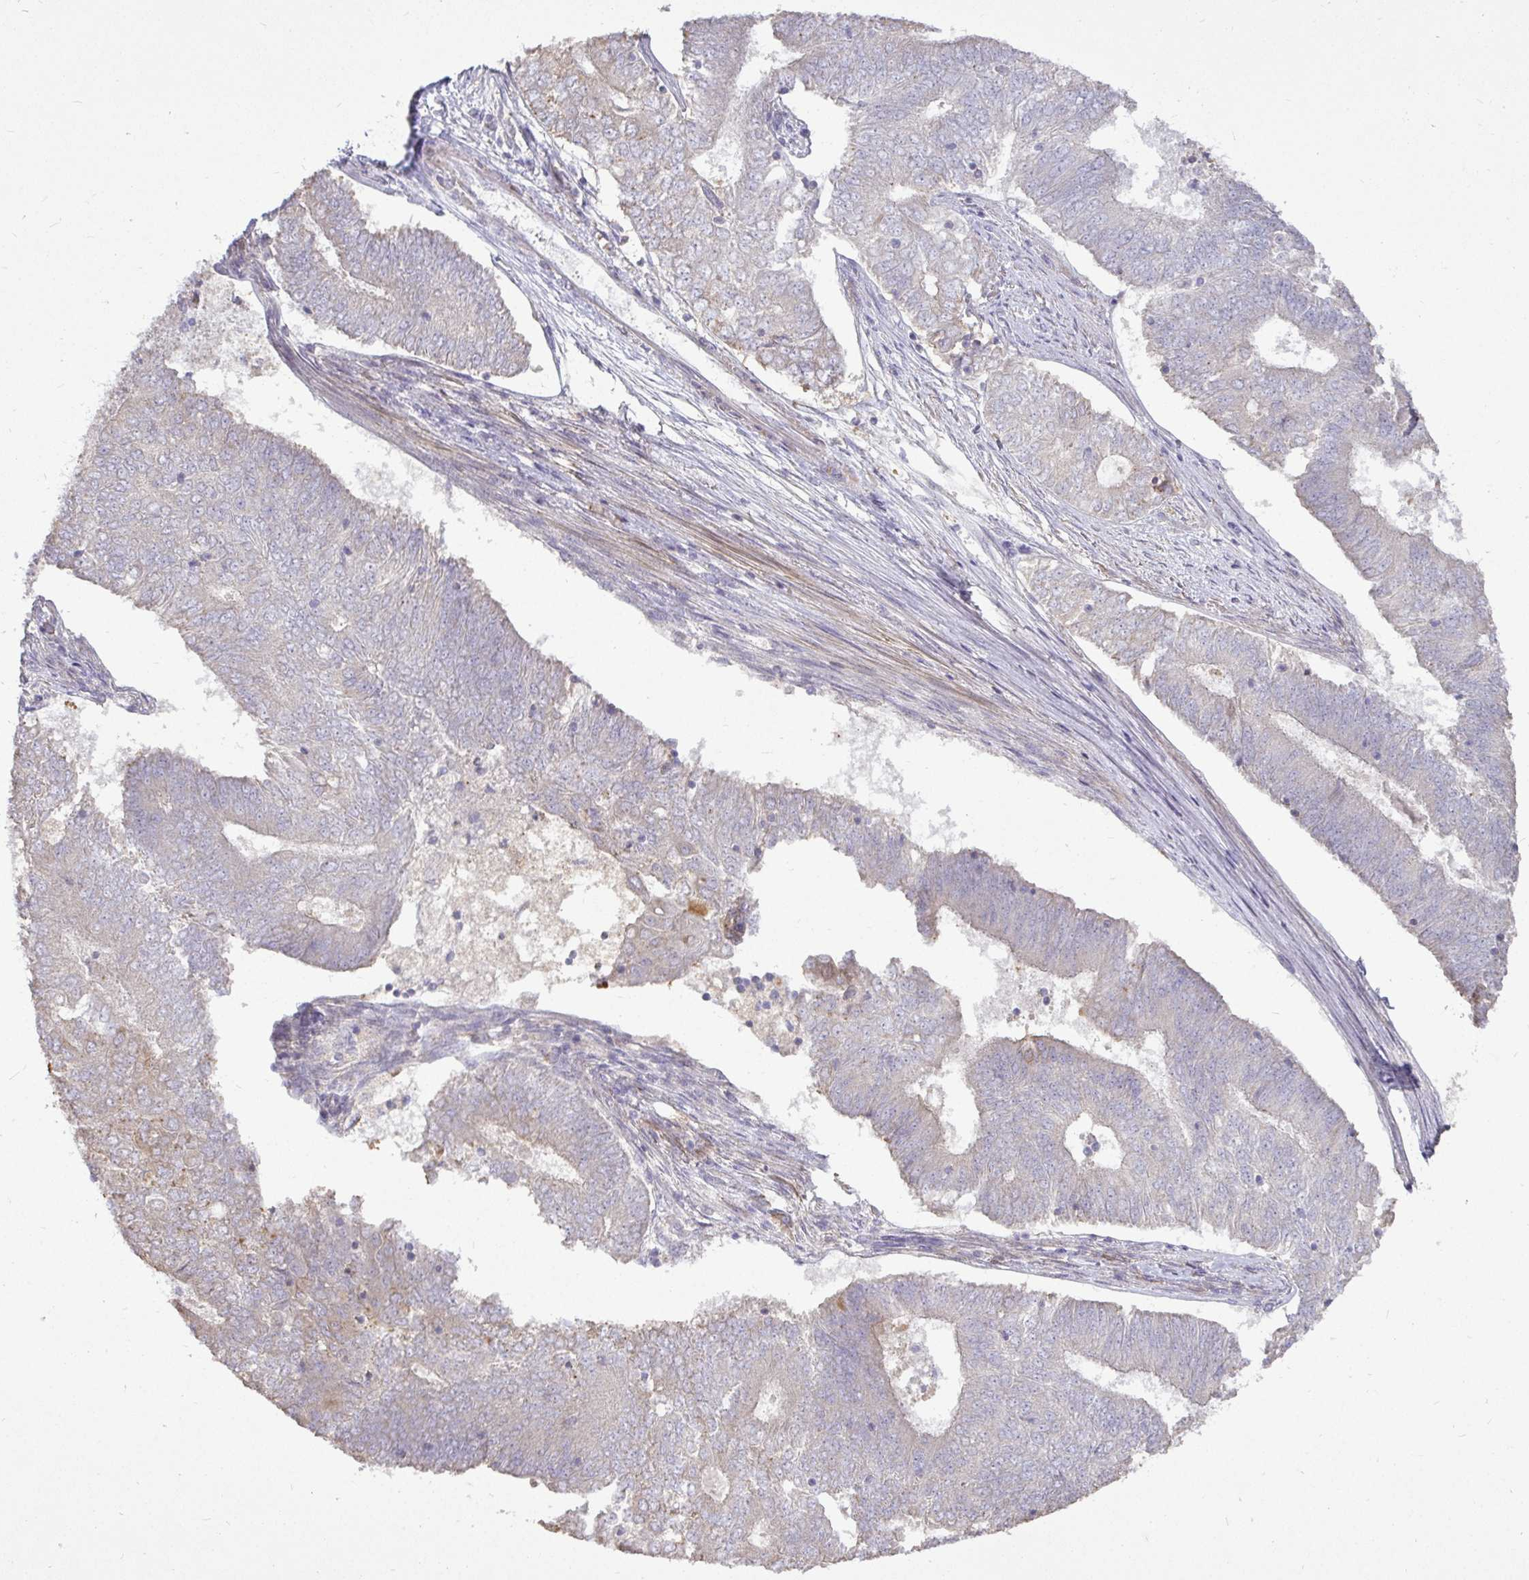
{"staining": {"intensity": "moderate", "quantity": "<25%", "location": "cytoplasmic/membranous"}, "tissue": "endometrial cancer", "cell_type": "Tumor cells", "image_type": "cancer", "snomed": [{"axis": "morphology", "description": "Adenocarcinoma, NOS"}, {"axis": "topography", "description": "Endometrium"}], "caption": "The photomicrograph demonstrates staining of adenocarcinoma (endometrial), revealing moderate cytoplasmic/membranous protein positivity (brown color) within tumor cells.", "gene": "STRIP1", "patient": {"sex": "female", "age": 62}}